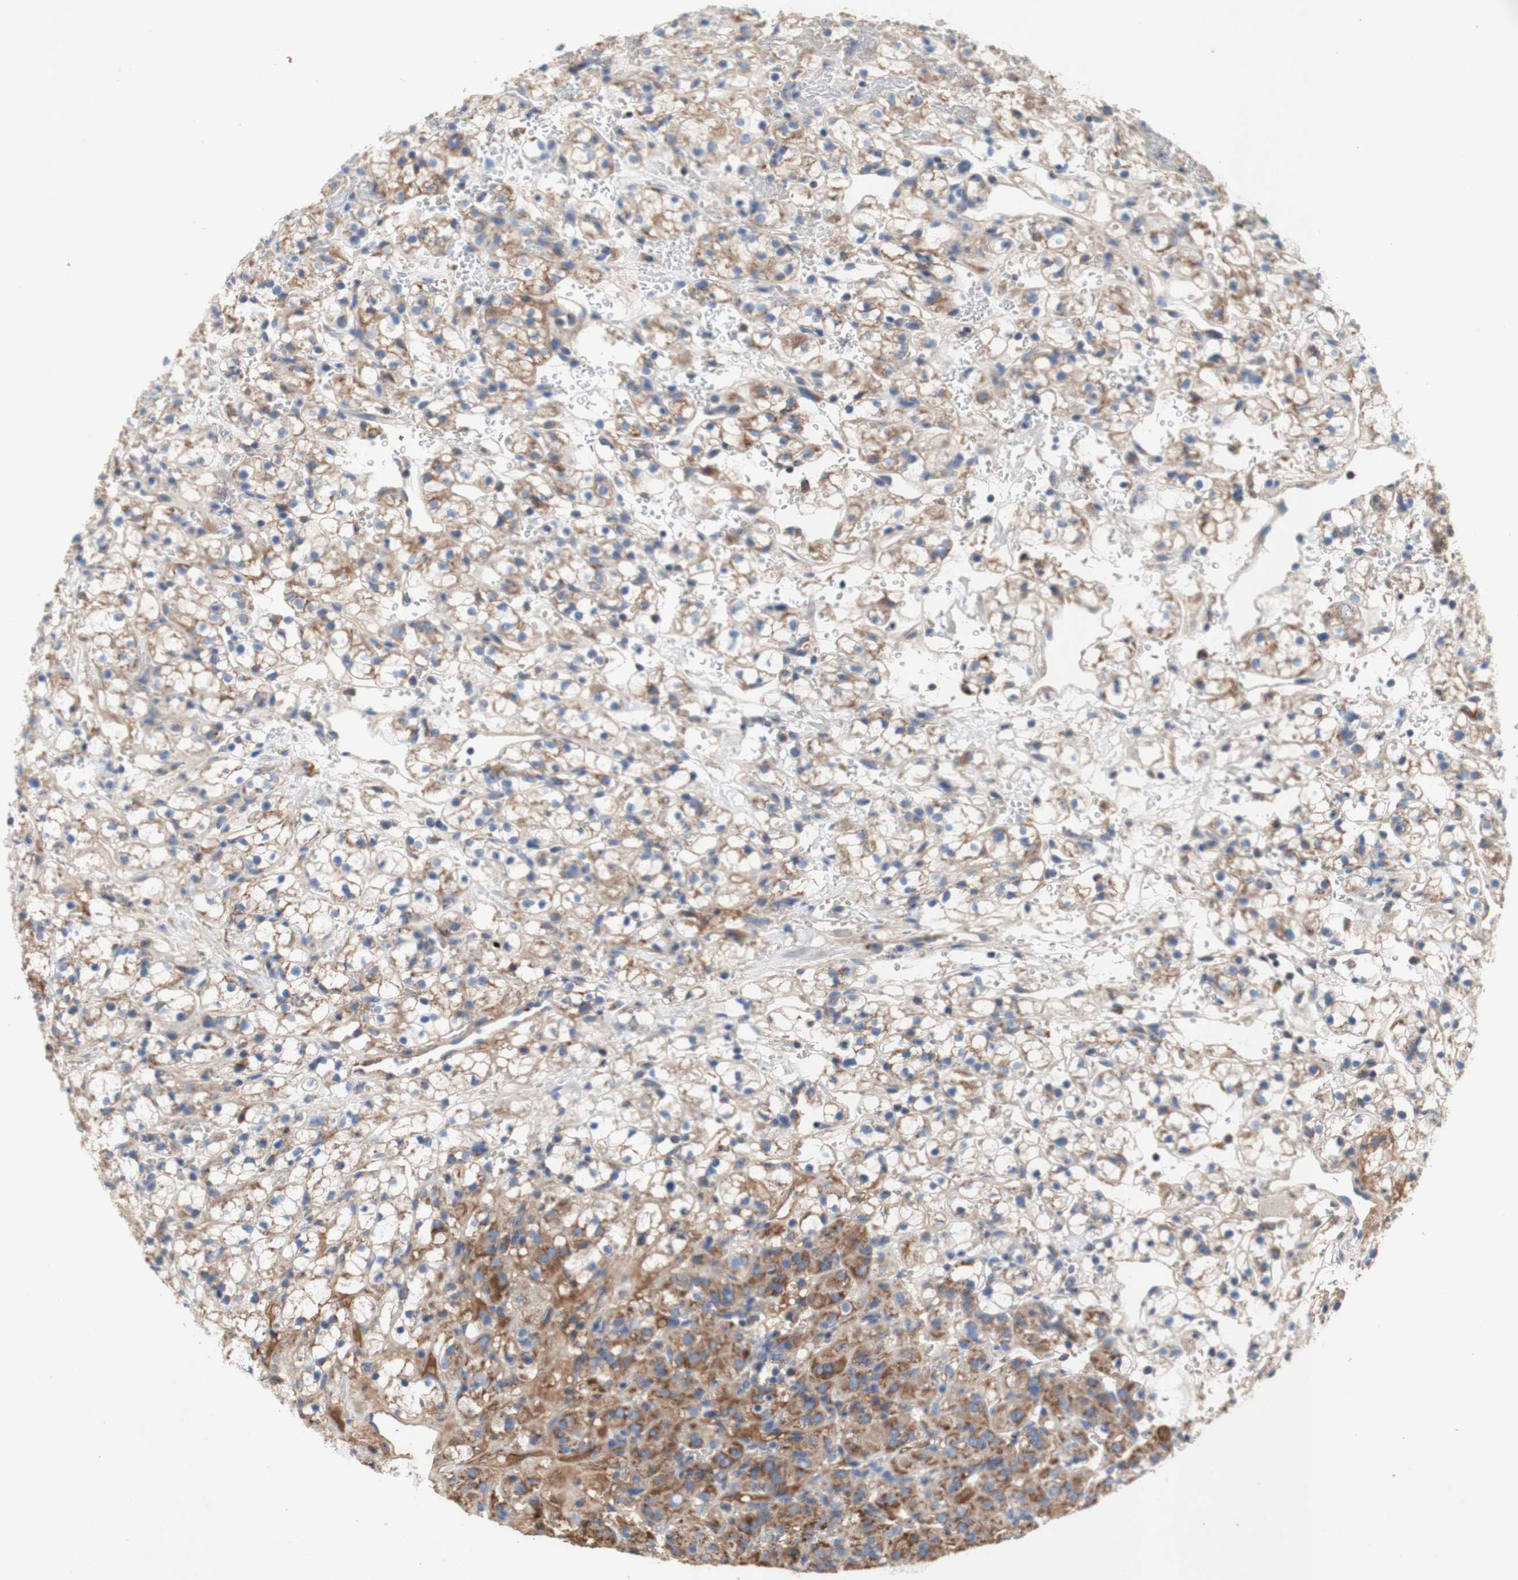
{"staining": {"intensity": "moderate", "quantity": ">75%", "location": "cytoplasmic/membranous"}, "tissue": "renal cancer", "cell_type": "Tumor cells", "image_type": "cancer", "snomed": [{"axis": "morphology", "description": "Adenocarcinoma, NOS"}, {"axis": "topography", "description": "Kidney"}], "caption": "Immunohistochemistry micrograph of neoplastic tissue: human adenocarcinoma (renal) stained using IHC reveals medium levels of moderate protein expression localized specifically in the cytoplasmic/membranous of tumor cells, appearing as a cytoplasmic/membranous brown color.", "gene": "SDHB", "patient": {"sex": "male", "age": 61}}